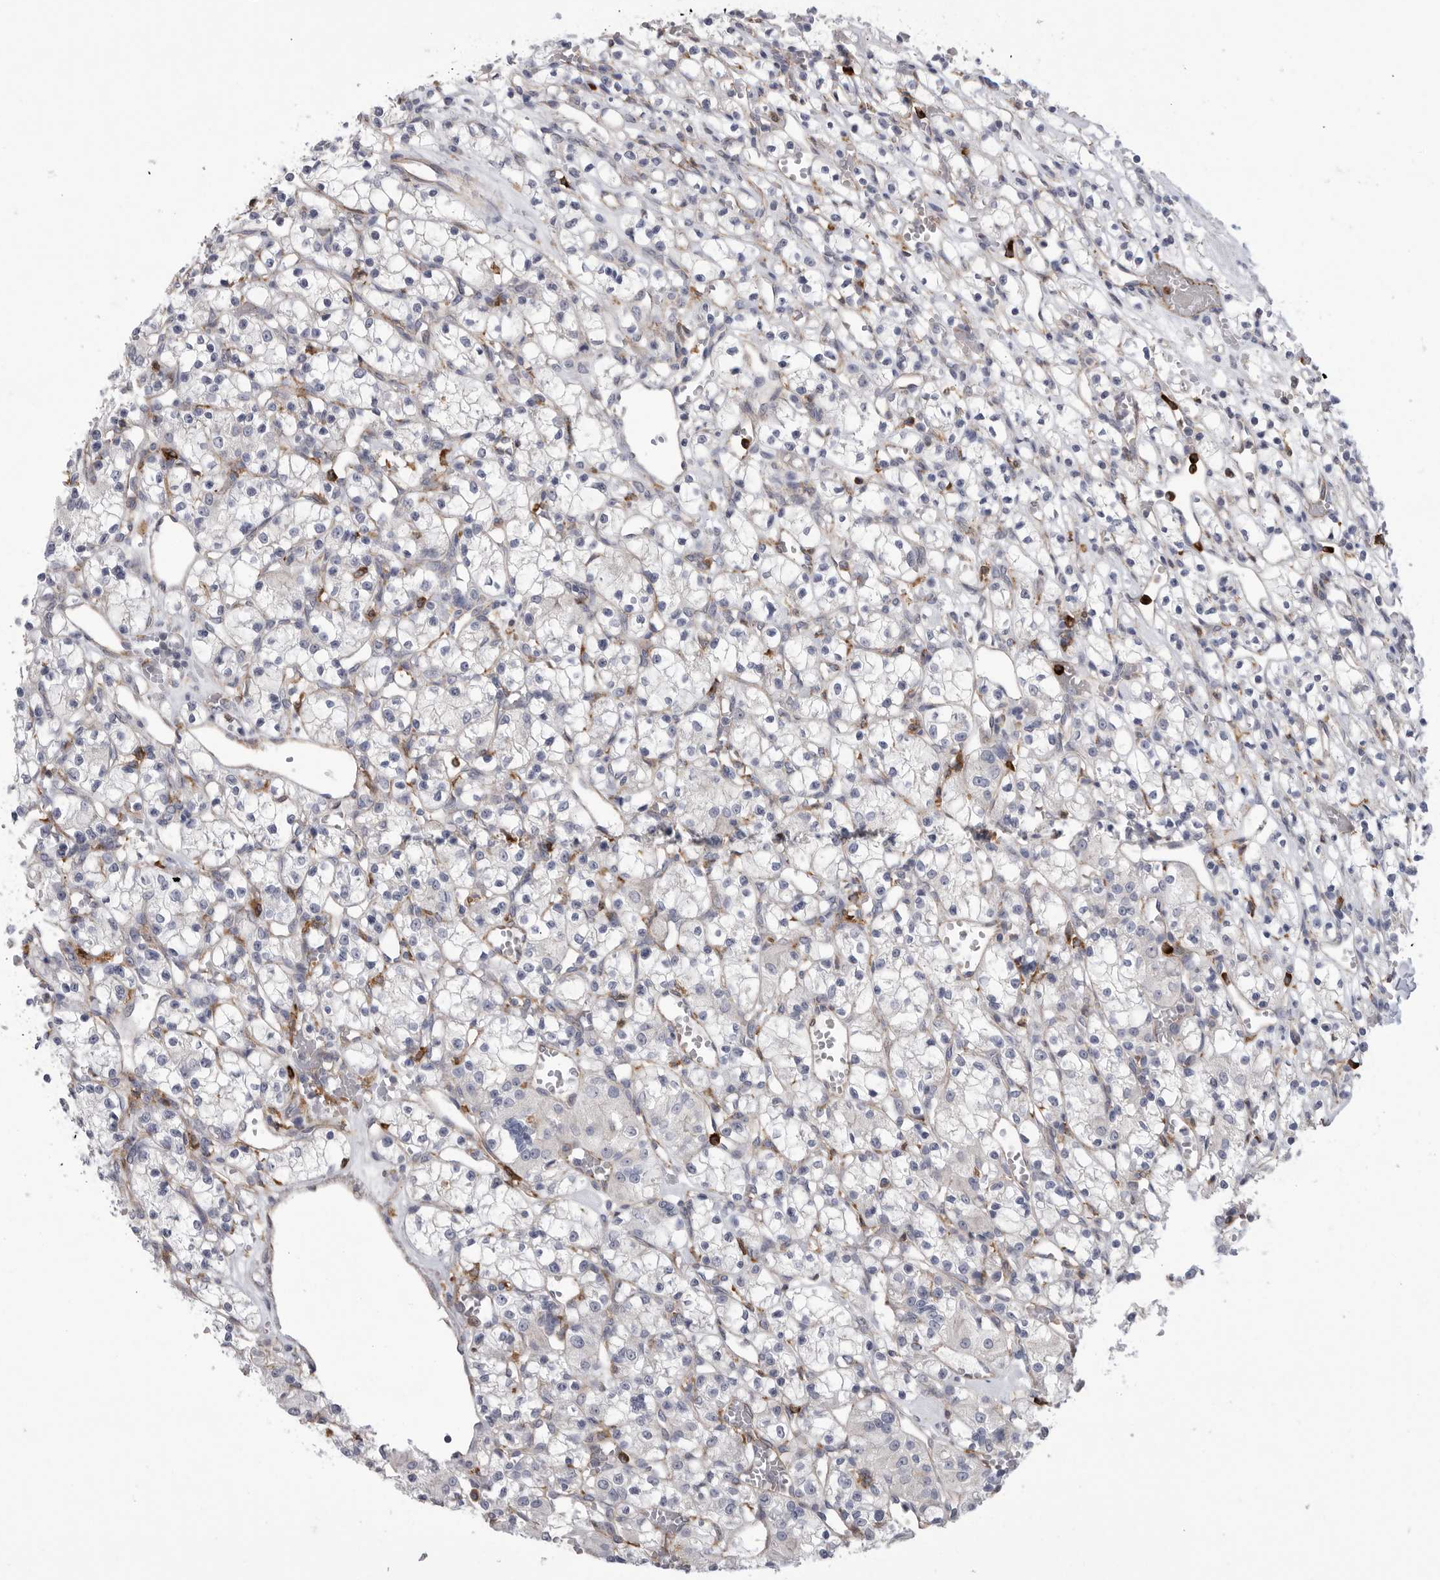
{"staining": {"intensity": "negative", "quantity": "none", "location": "none"}, "tissue": "renal cancer", "cell_type": "Tumor cells", "image_type": "cancer", "snomed": [{"axis": "morphology", "description": "Adenocarcinoma, NOS"}, {"axis": "topography", "description": "Kidney"}], "caption": "Immunohistochemical staining of human renal cancer (adenocarcinoma) demonstrates no significant positivity in tumor cells. (DAB (3,3'-diaminobenzidine) immunohistochemistry (IHC), high magnification).", "gene": "SIGLEC10", "patient": {"sex": "female", "age": 59}}